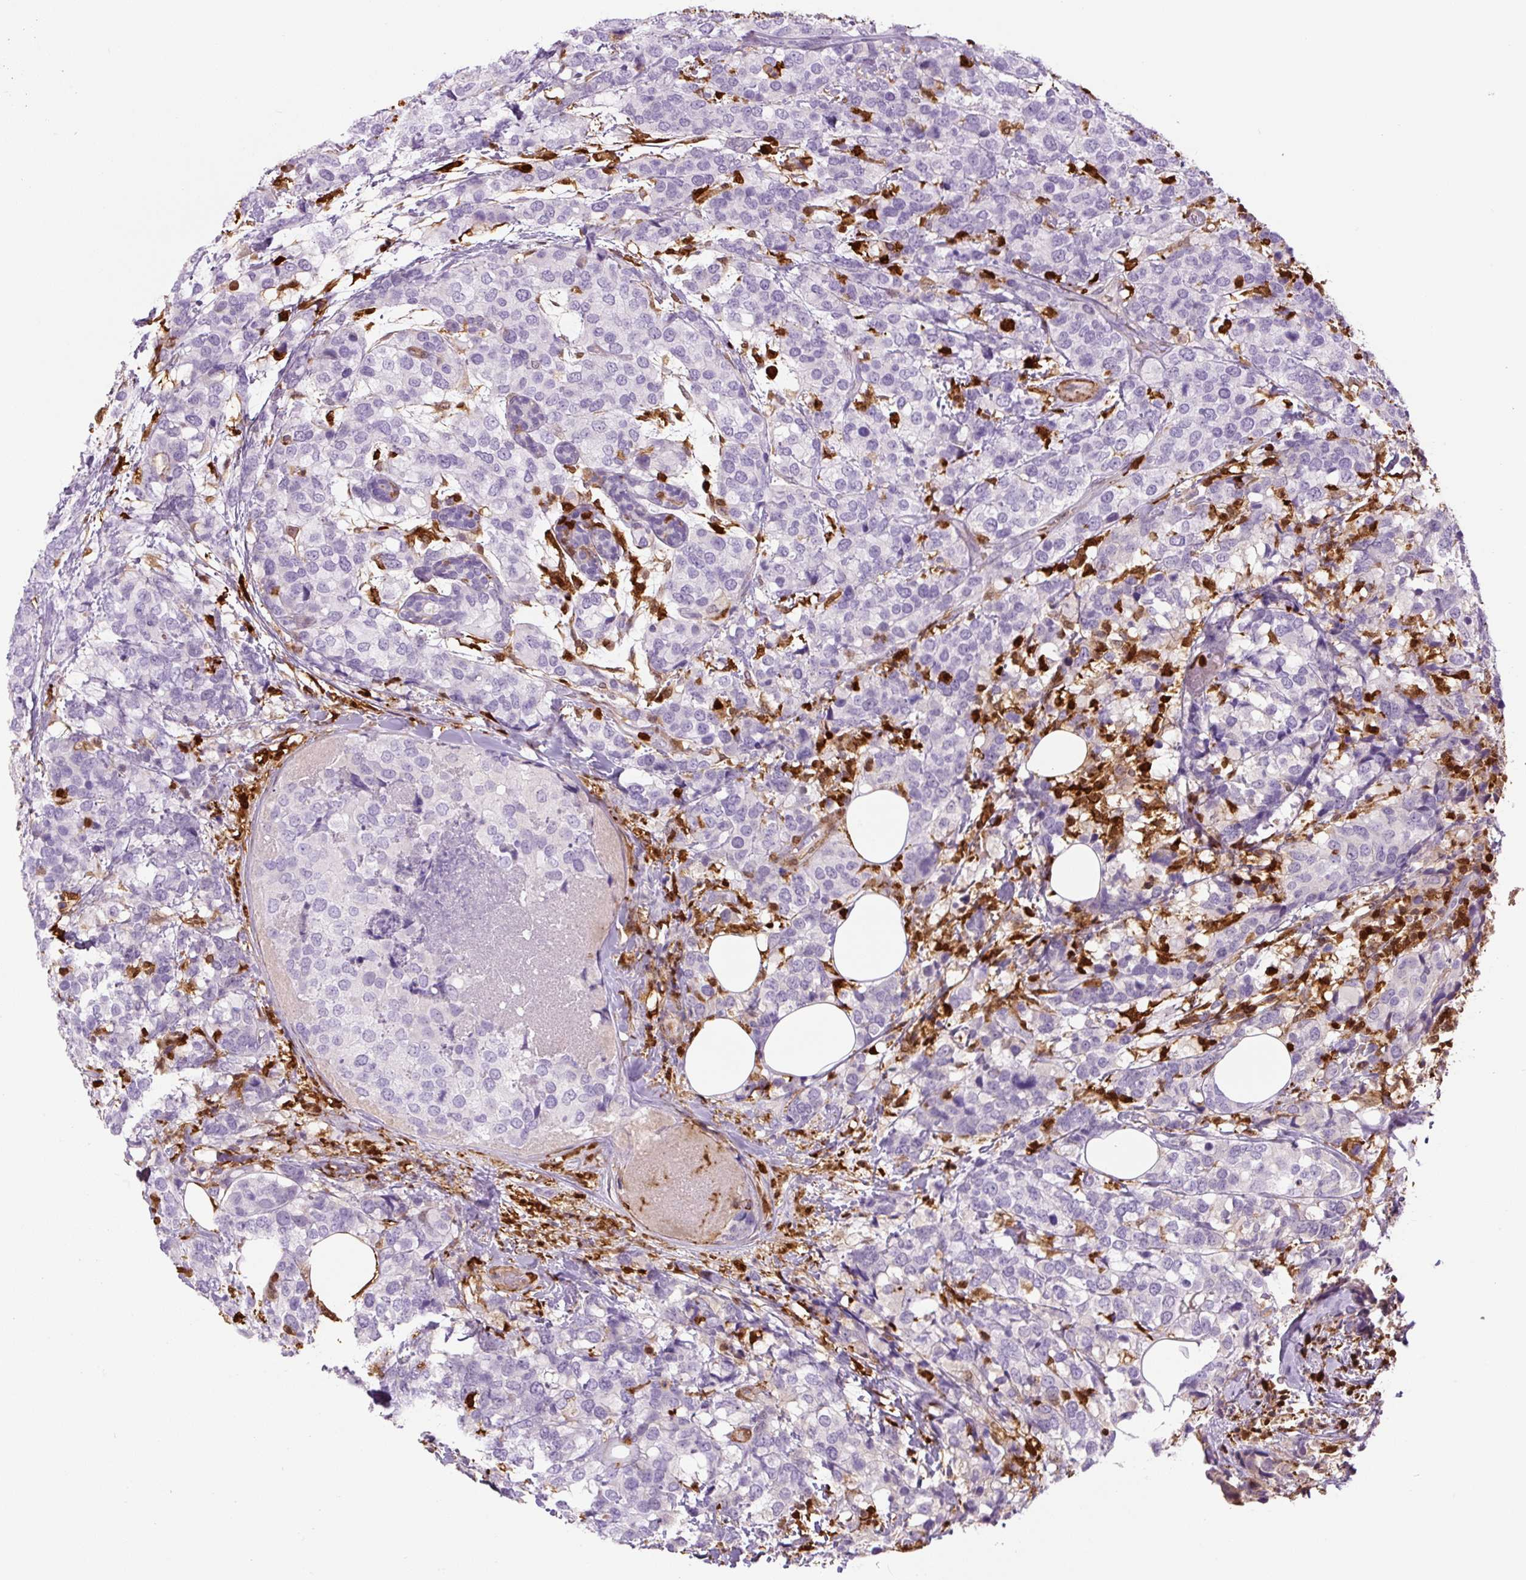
{"staining": {"intensity": "negative", "quantity": "none", "location": "none"}, "tissue": "breast cancer", "cell_type": "Tumor cells", "image_type": "cancer", "snomed": [{"axis": "morphology", "description": "Lobular carcinoma"}, {"axis": "topography", "description": "Breast"}], "caption": "Tumor cells are negative for brown protein staining in breast lobular carcinoma. (DAB (3,3'-diaminobenzidine) immunohistochemistry with hematoxylin counter stain).", "gene": "S100A4", "patient": {"sex": "female", "age": 59}}